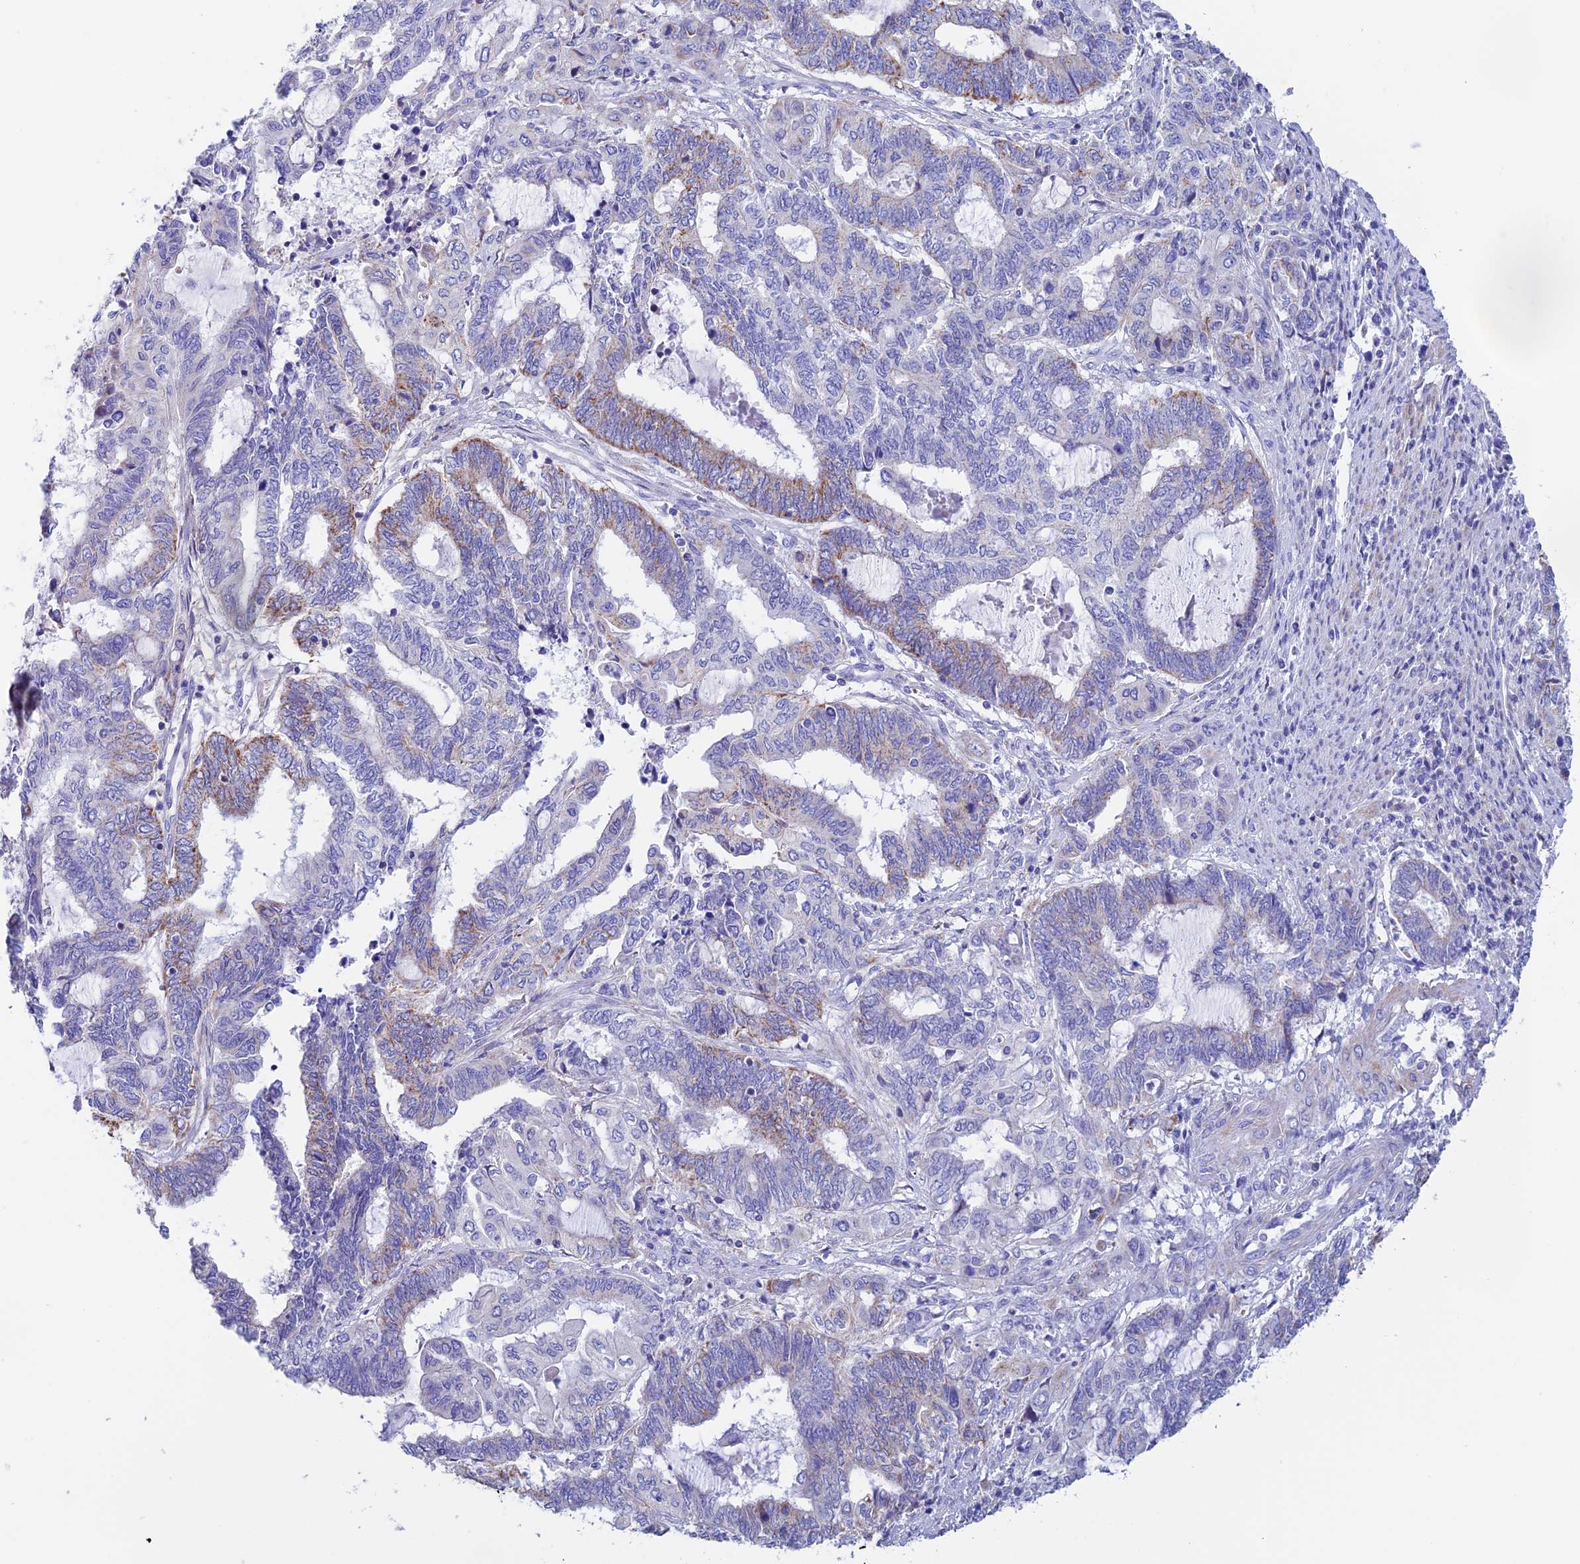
{"staining": {"intensity": "moderate", "quantity": "<25%", "location": "cytoplasmic/membranous"}, "tissue": "endometrial cancer", "cell_type": "Tumor cells", "image_type": "cancer", "snomed": [{"axis": "morphology", "description": "Adenocarcinoma, NOS"}, {"axis": "topography", "description": "Uterus"}, {"axis": "topography", "description": "Endometrium"}], "caption": "Moderate cytoplasmic/membranous positivity for a protein is identified in about <25% of tumor cells of endometrial cancer using immunohistochemistry (IHC).", "gene": "PRIM1", "patient": {"sex": "female", "age": 70}}